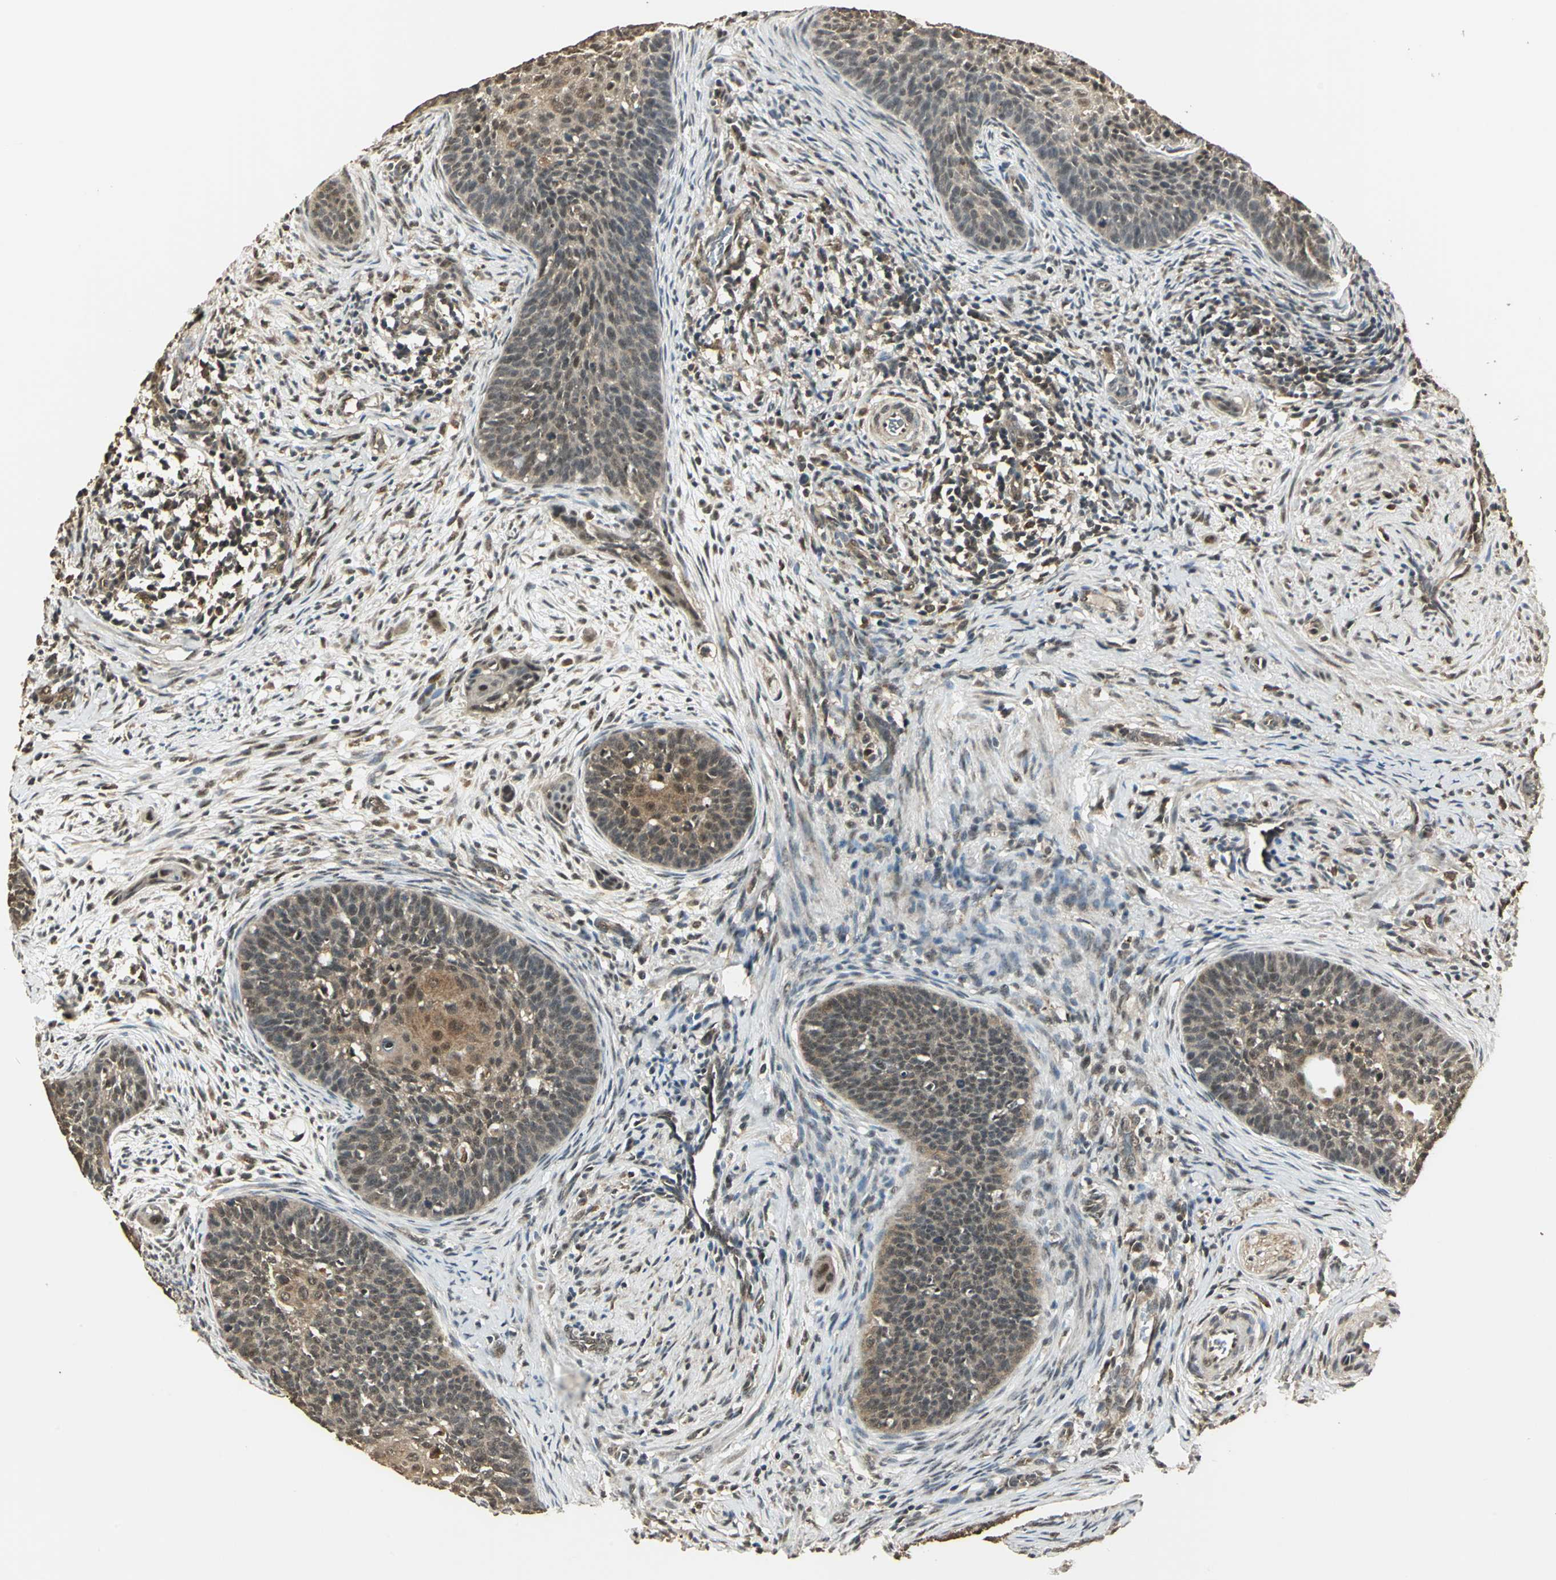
{"staining": {"intensity": "moderate", "quantity": "25%-75%", "location": "cytoplasmic/membranous"}, "tissue": "cervical cancer", "cell_type": "Tumor cells", "image_type": "cancer", "snomed": [{"axis": "morphology", "description": "Squamous cell carcinoma, NOS"}, {"axis": "topography", "description": "Cervix"}], "caption": "Immunohistochemical staining of human cervical cancer shows medium levels of moderate cytoplasmic/membranous protein expression in about 25%-75% of tumor cells.", "gene": "UCHL5", "patient": {"sex": "female", "age": 33}}